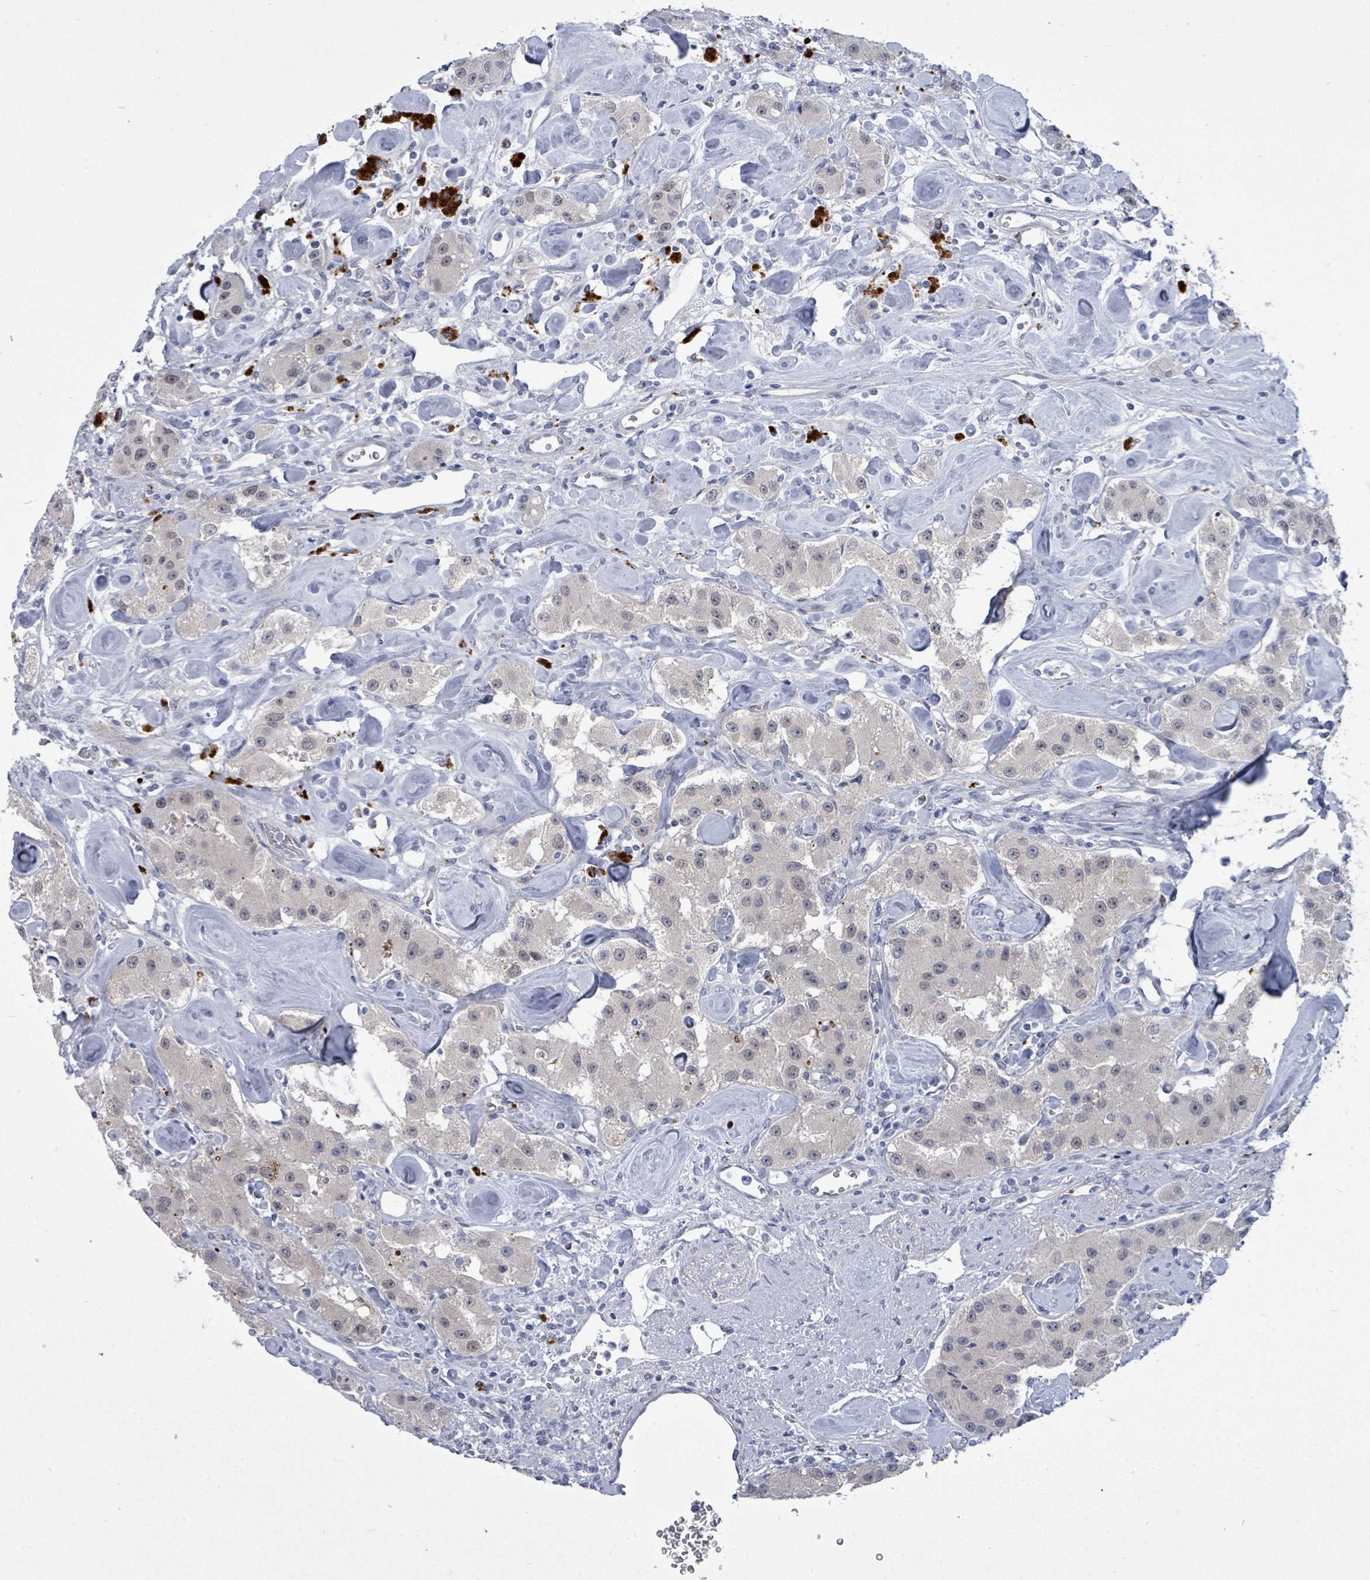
{"staining": {"intensity": "negative", "quantity": "none", "location": "none"}, "tissue": "carcinoid", "cell_type": "Tumor cells", "image_type": "cancer", "snomed": [{"axis": "morphology", "description": "Carcinoid, malignant, NOS"}, {"axis": "topography", "description": "Pancreas"}], "caption": "This is a micrograph of IHC staining of carcinoid, which shows no staining in tumor cells. (DAB (3,3'-diaminobenzidine) immunohistochemistry (IHC), high magnification).", "gene": "CT45A5", "patient": {"sex": "male", "age": 41}}